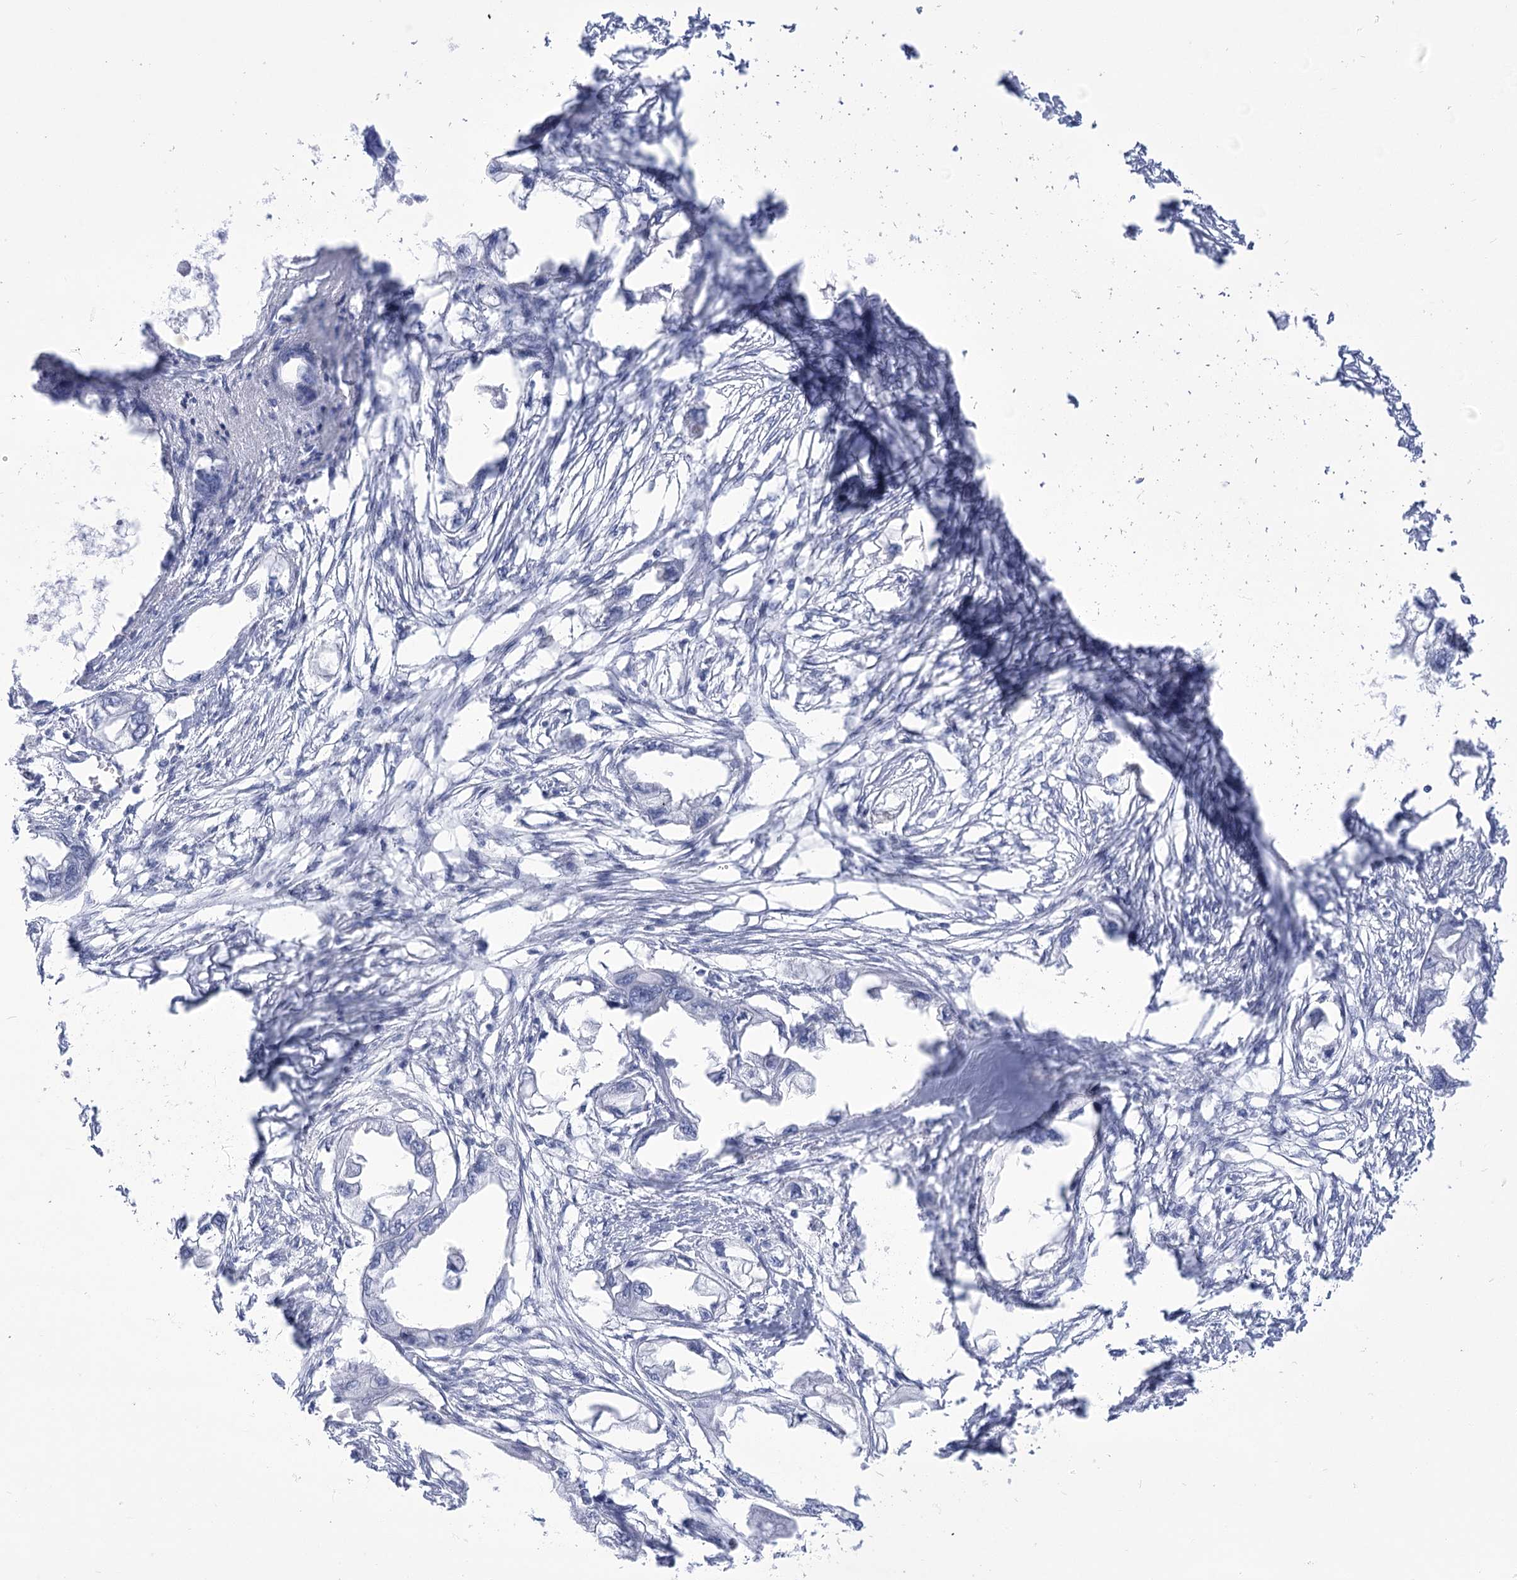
{"staining": {"intensity": "negative", "quantity": "none", "location": "none"}, "tissue": "endometrial cancer", "cell_type": "Tumor cells", "image_type": "cancer", "snomed": [{"axis": "morphology", "description": "Adenocarcinoma, NOS"}, {"axis": "morphology", "description": "Adenocarcinoma, metastatic, NOS"}, {"axis": "topography", "description": "Adipose tissue"}, {"axis": "topography", "description": "Endometrium"}], "caption": "Immunohistochemical staining of human endometrial metastatic adenocarcinoma demonstrates no significant staining in tumor cells.", "gene": "HORMAD1", "patient": {"sex": "female", "age": 67}}